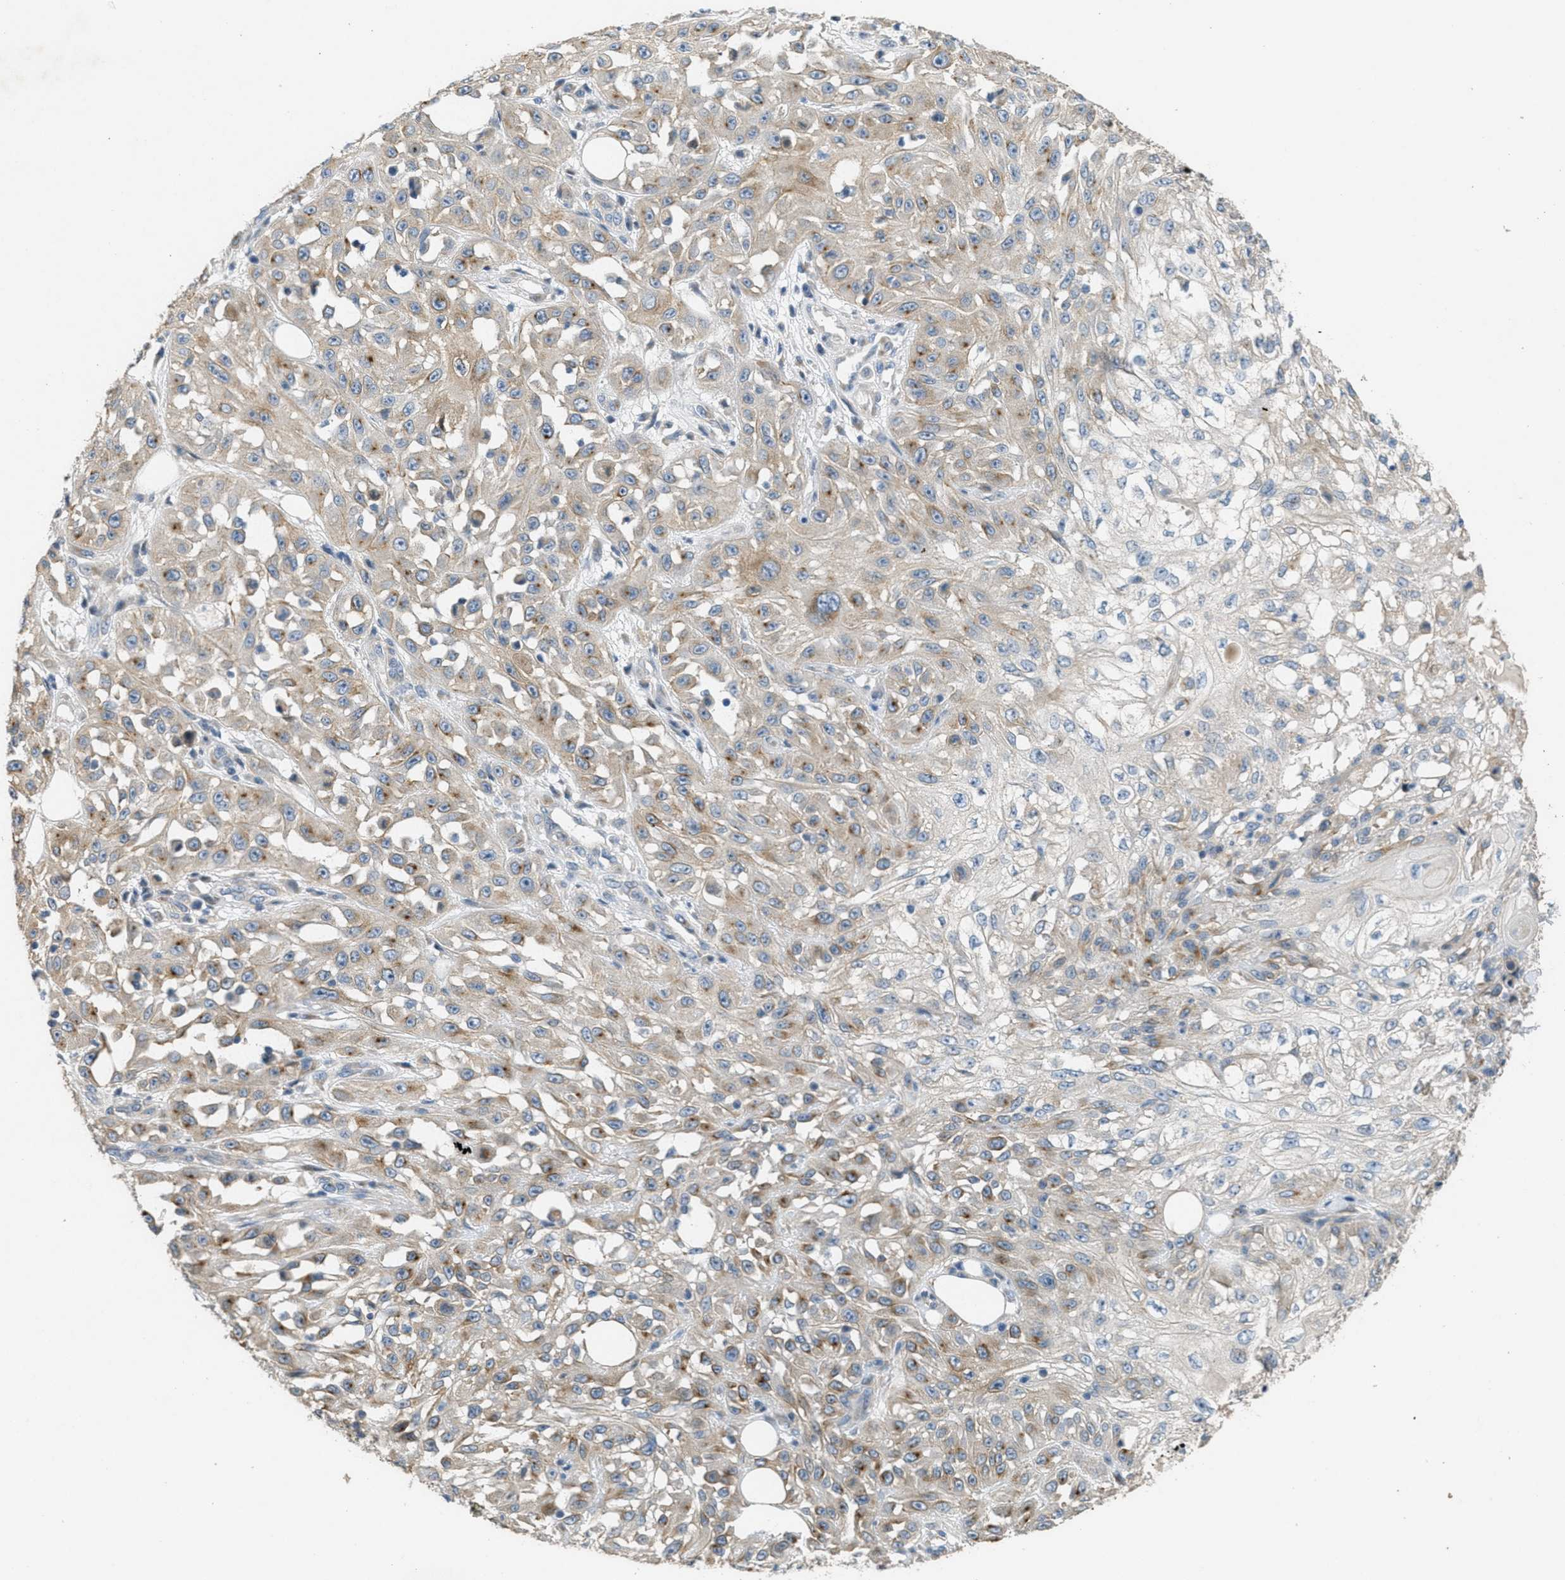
{"staining": {"intensity": "moderate", "quantity": "25%-75%", "location": "cytoplasmic/membranous"}, "tissue": "skin cancer", "cell_type": "Tumor cells", "image_type": "cancer", "snomed": [{"axis": "morphology", "description": "Squamous cell carcinoma, NOS"}, {"axis": "morphology", "description": "Squamous cell carcinoma, metastatic, NOS"}, {"axis": "topography", "description": "Skin"}, {"axis": "topography", "description": "Lymph node"}], "caption": "Protein analysis of skin cancer (squamous cell carcinoma) tissue reveals moderate cytoplasmic/membranous positivity in about 25%-75% of tumor cells. (IHC, brightfield microscopy, high magnification).", "gene": "ADCY5", "patient": {"sex": "male", "age": 75}}